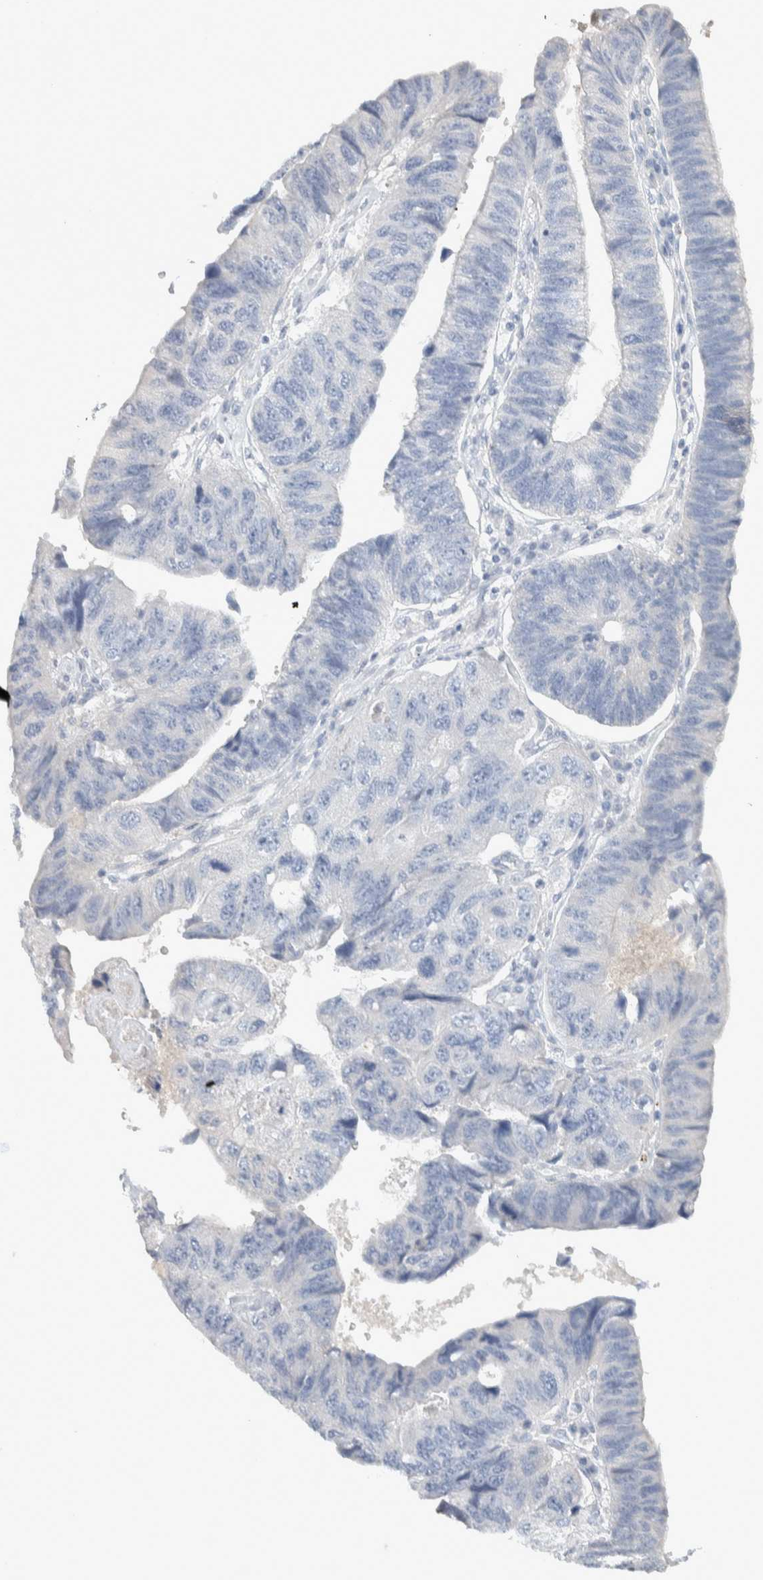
{"staining": {"intensity": "negative", "quantity": "none", "location": "none"}, "tissue": "stomach cancer", "cell_type": "Tumor cells", "image_type": "cancer", "snomed": [{"axis": "morphology", "description": "Adenocarcinoma, NOS"}, {"axis": "topography", "description": "Stomach"}], "caption": "The immunohistochemistry micrograph has no significant expression in tumor cells of adenocarcinoma (stomach) tissue.", "gene": "ALOX12B", "patient": {"sex": "male", "age": 59}}